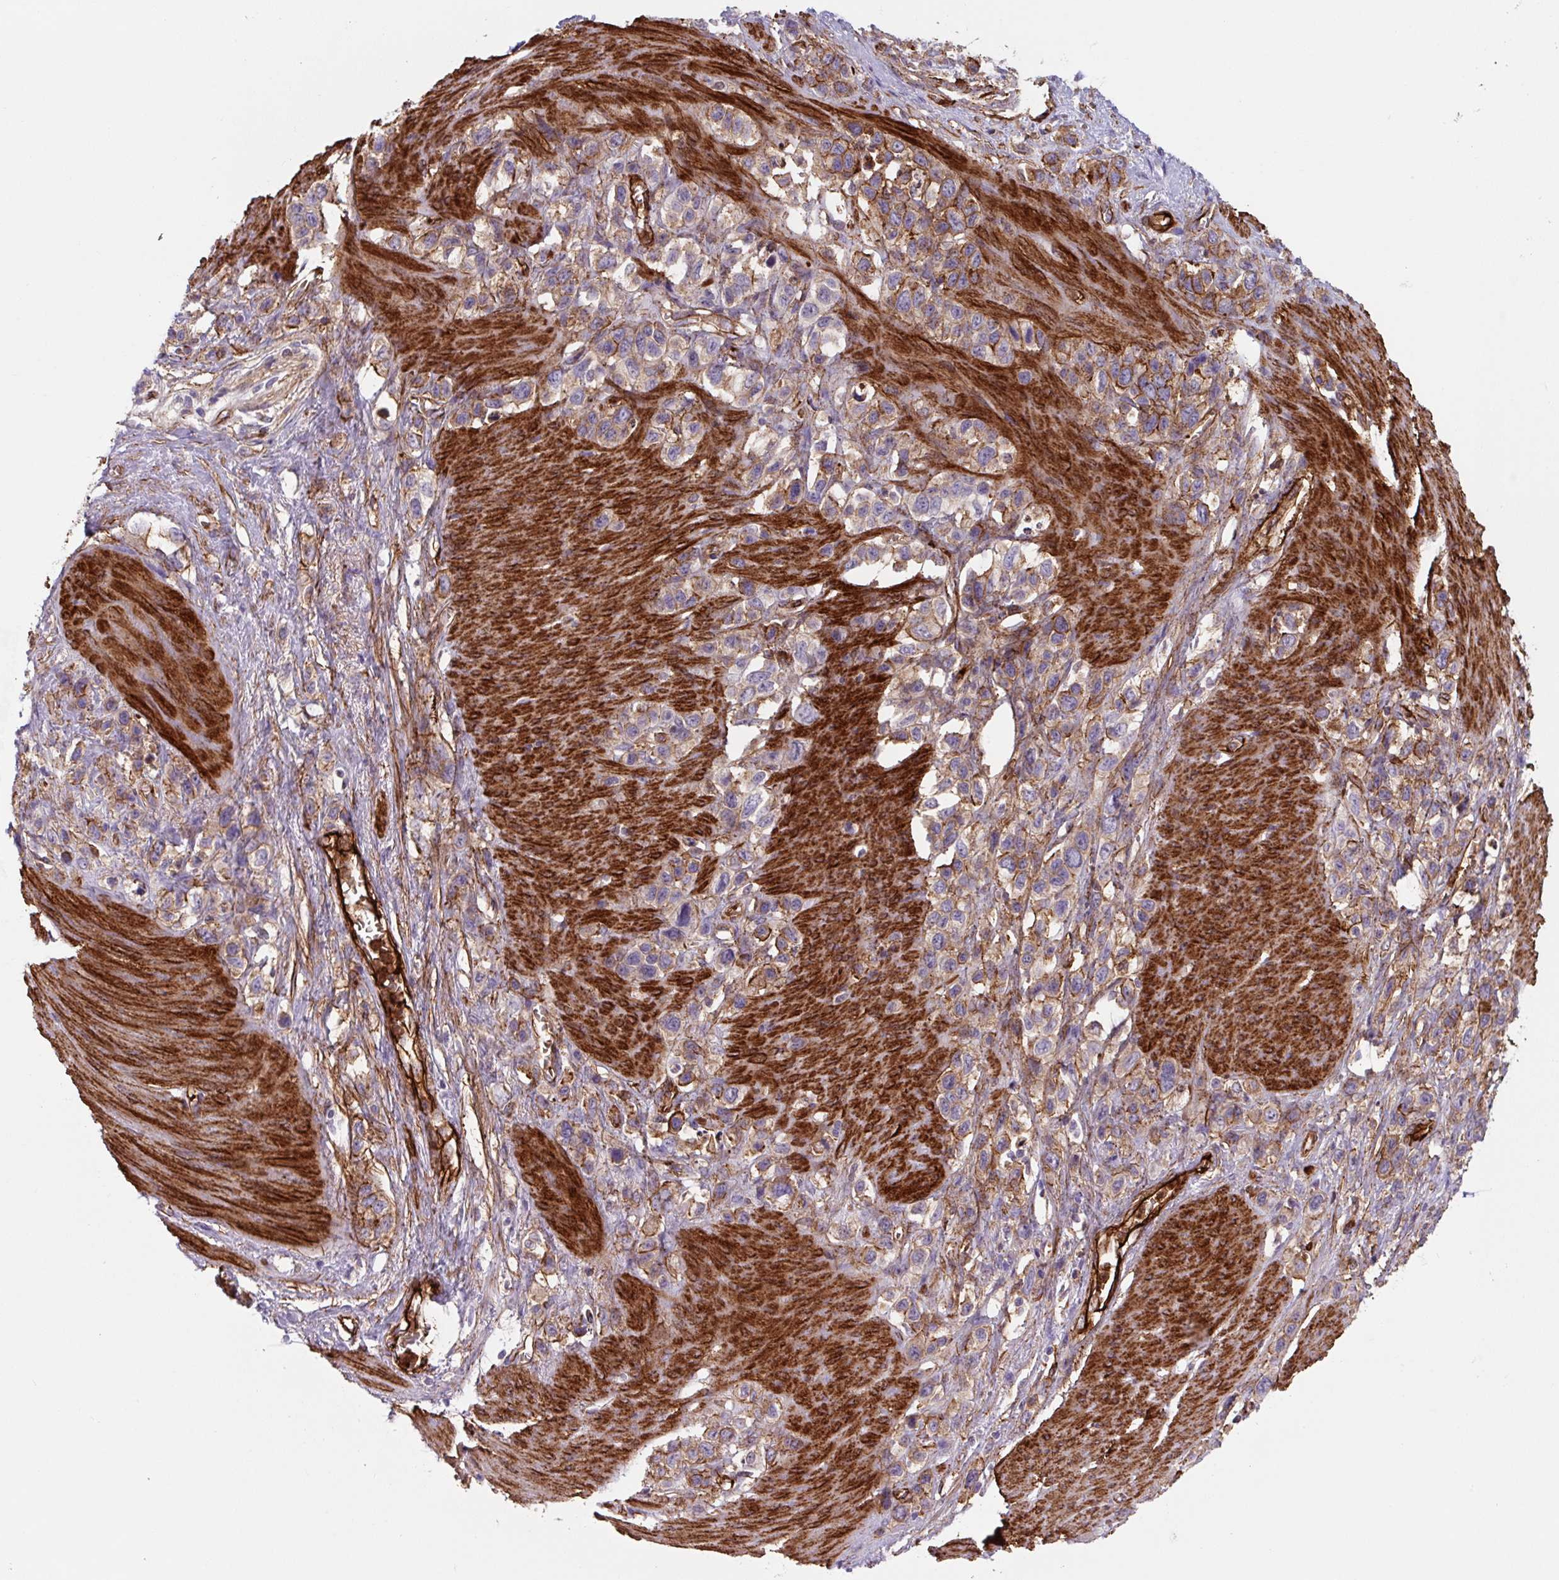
{"staining": {"intensity": "moderate", "quantity": ">75%", "location": "cytoplasmic/membranous"}, "tissue": "stomach cancer", "cell_type": "Tumor cells", "image_type": "cancer", "snomed": [{"axis": "morphology", "description": "Adenocarcinoma, NOS"}, {"axis": "topography", "description": "Stomach"}], "caption": "This is a micrograph of immunohistochemistry staining of stomach cancer (adenocarcinoma), which shows moderate expression in the cytoplasmic/membranous of tumor cells.", "gene": "DHFR2", "patient": {"sex": "female", "age": 65}}